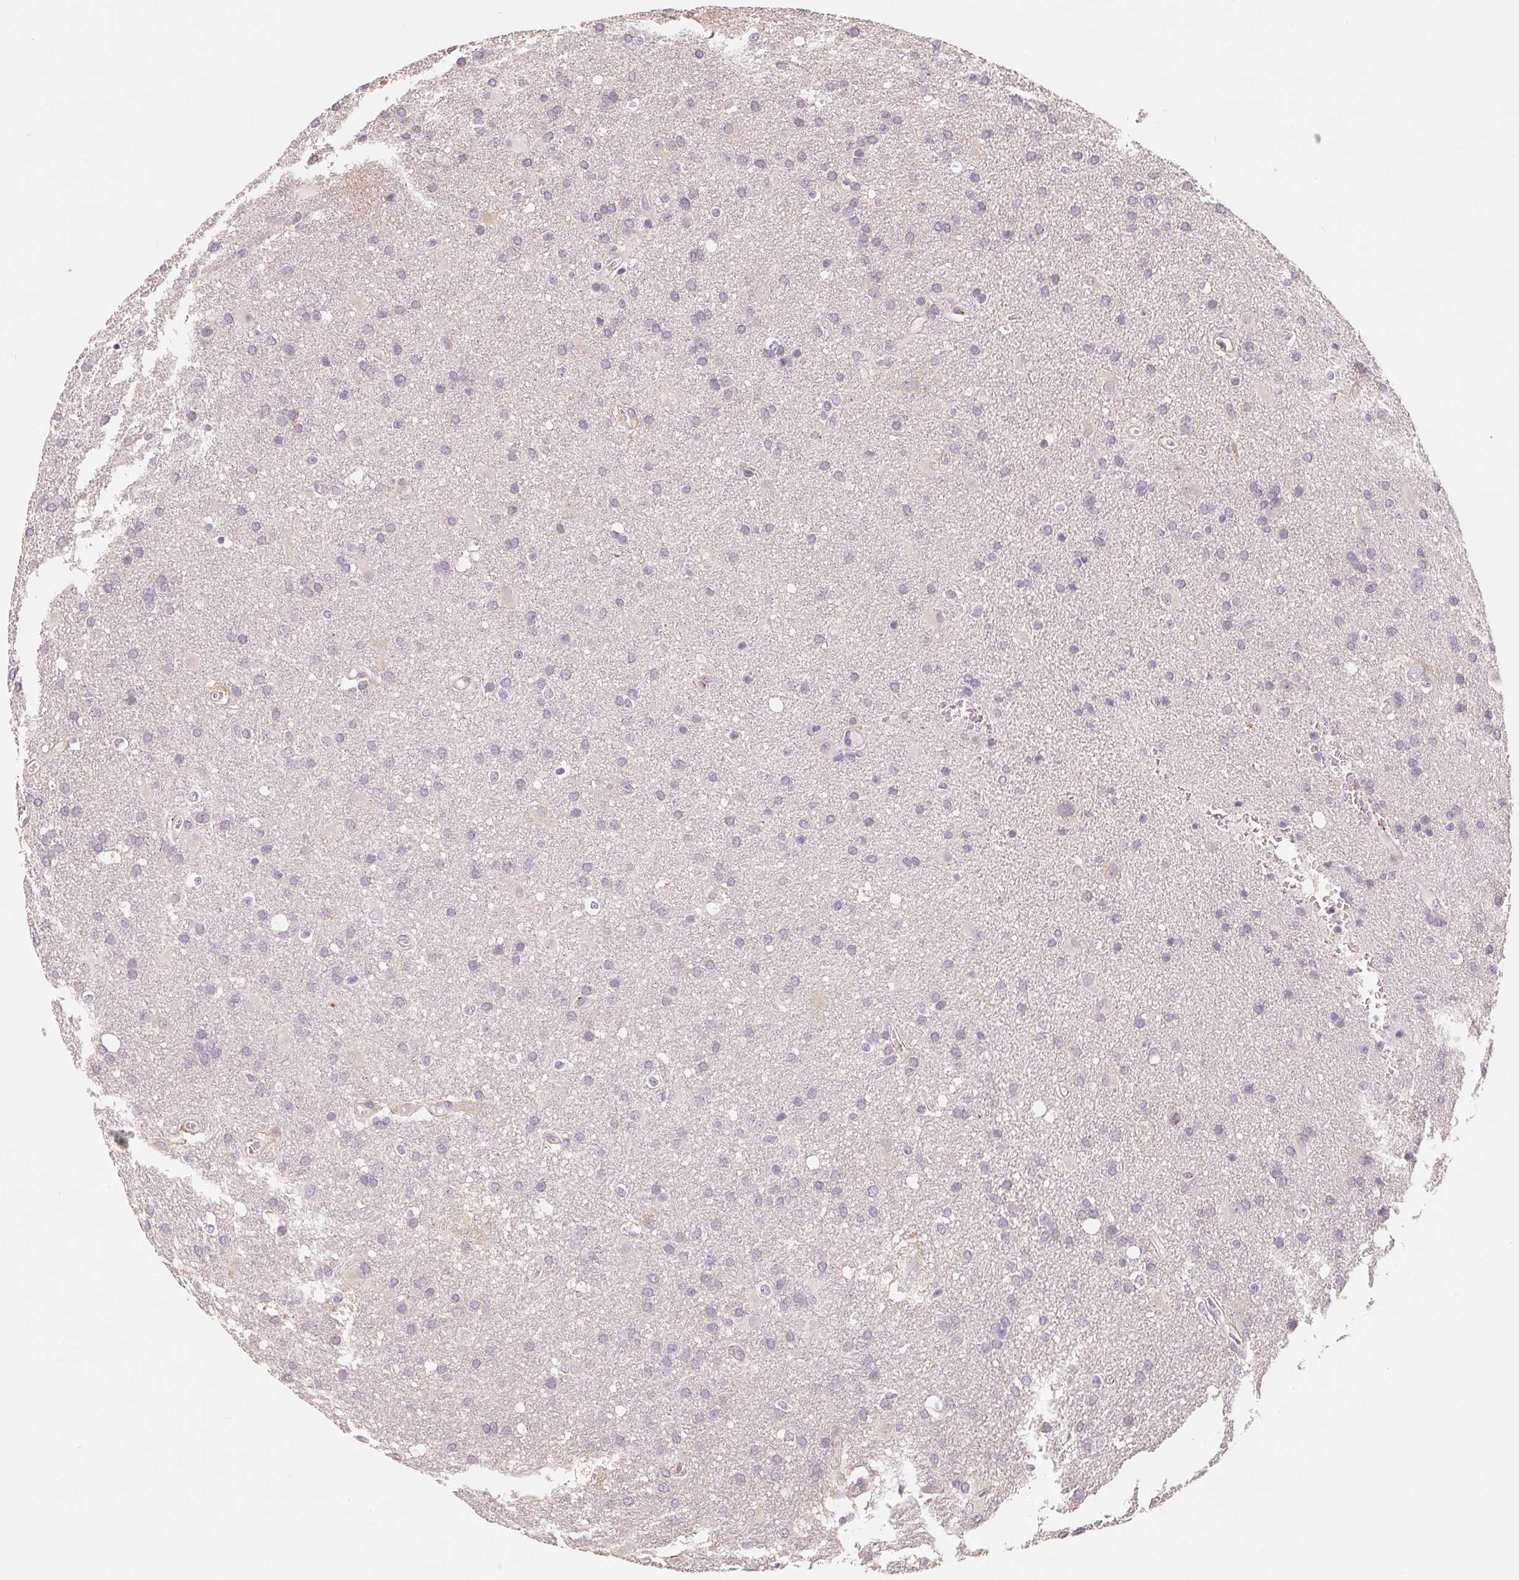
{"staining": {"intensity": "negative", "quantity": "none", "location": "none"}, "tissue": "glioma", "cell_type": "Tumor cells", "image_type": "cancer", "snomed": [{"axis": "morphology", "description": "Glioma, malignant, Low grade"}, {"axis": "topography", "description": "Brain"}], "caption": "Photomicrograph shows no significant protein positivity in tumor cells of glioma.", "gene": "VTCN1", "patient": {"sex": "male", "age": 66}}